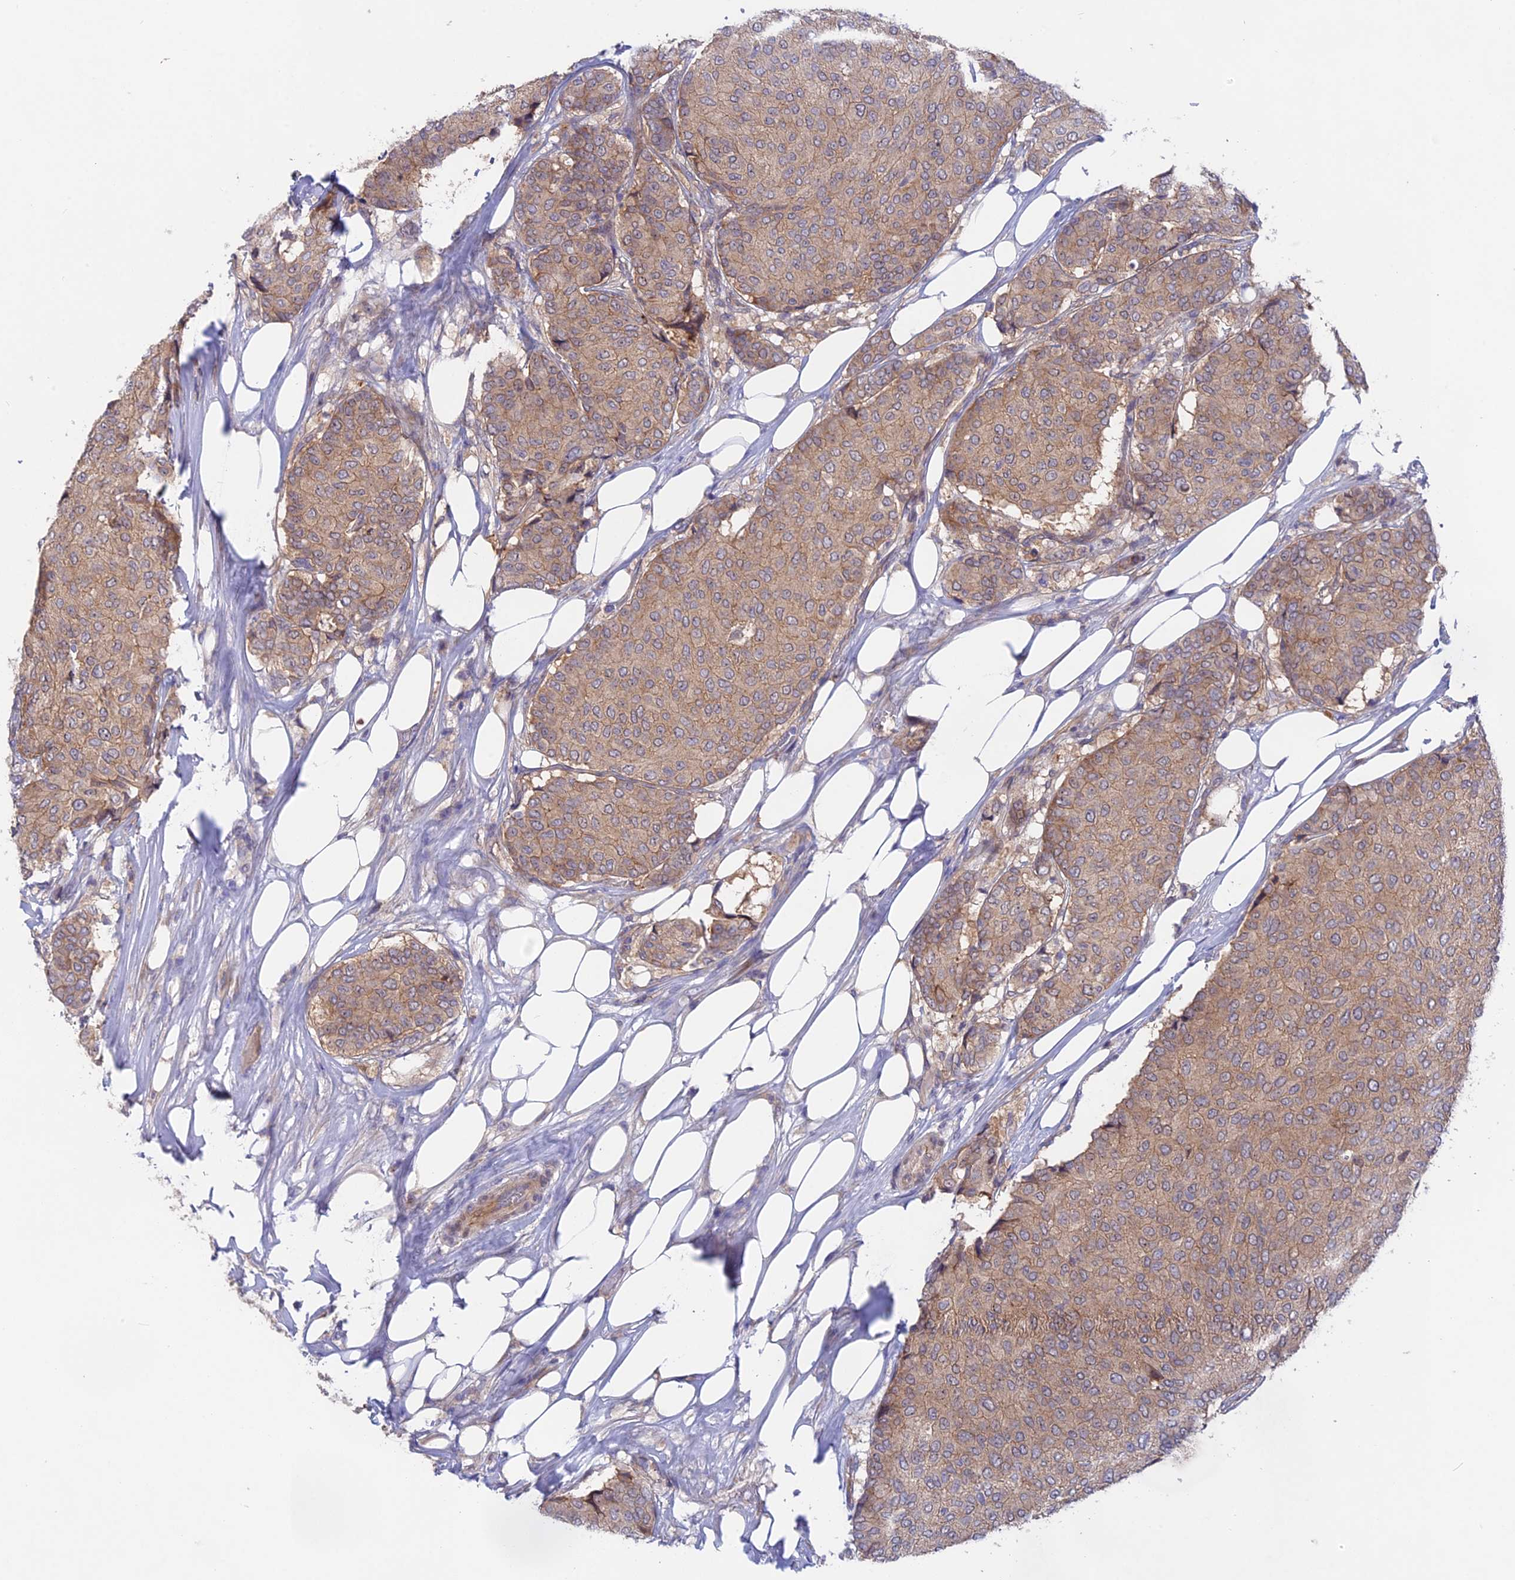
{"staining": {"intensity": "weak", "quantity": ">75%", "location": "cytoplasmic/membranous"}, "tissue": "breast cancer", "cell_type": "Tumor cells", "image_type": "cancer", "snomed": [{"axis": "morphology", "description": "Duct carcinoma"}, {"axis": "topography", "description": "Breast"}], "caption": "DAB (3,3'-diaminobenzidine) immunohistochemical staining of human infiltrating ductal carcinoma (breast) shows weak cytoplasmic/membranous protein positivity in about >75% of tumor cells.", "gene": "TENT4B", "patient": {"sex": "female", "age": 75}}